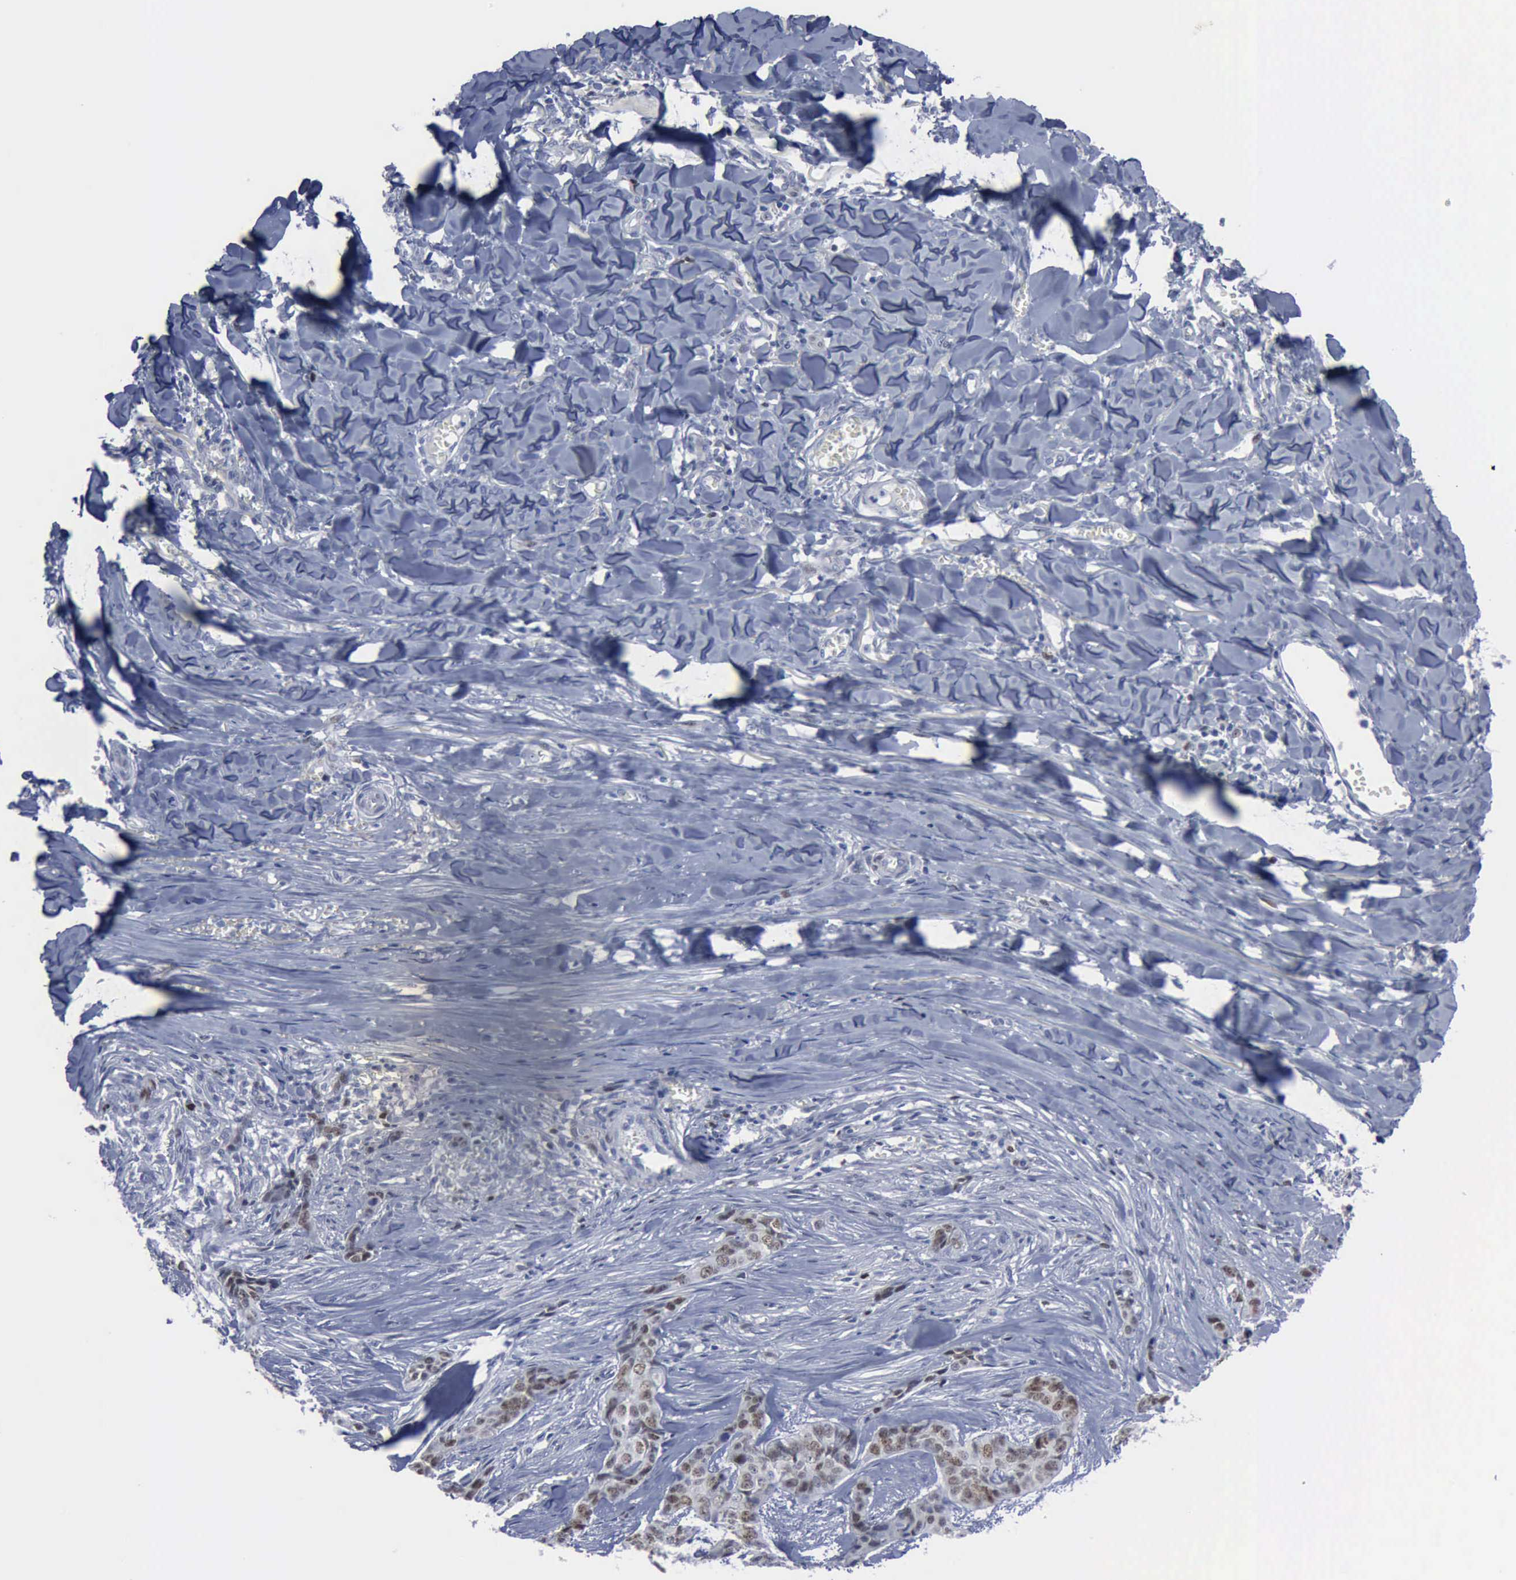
{"staining": {"intensity": "moderate", "quantity": "25%-75%", "location": "nuclear"}, "tissue": "skin cancer", "cell_type": "Tumor cells", "image_type": "cancer", "snomed": [{"axis": "morphology", "description": "Normal tissue, NOS"}, {"axis": "morphology", "description": "Basal cell carcinoma"}, {"axis": "topography", "description": "Skin"}], "caption": "Skin cancer tissue reveals moderate nuclear expression in approximately 25%-75% of tumor cells, visualized by immunohistochemistry.", "gene": "MCM5", "patient": {"sex": "female", "age": 65}}